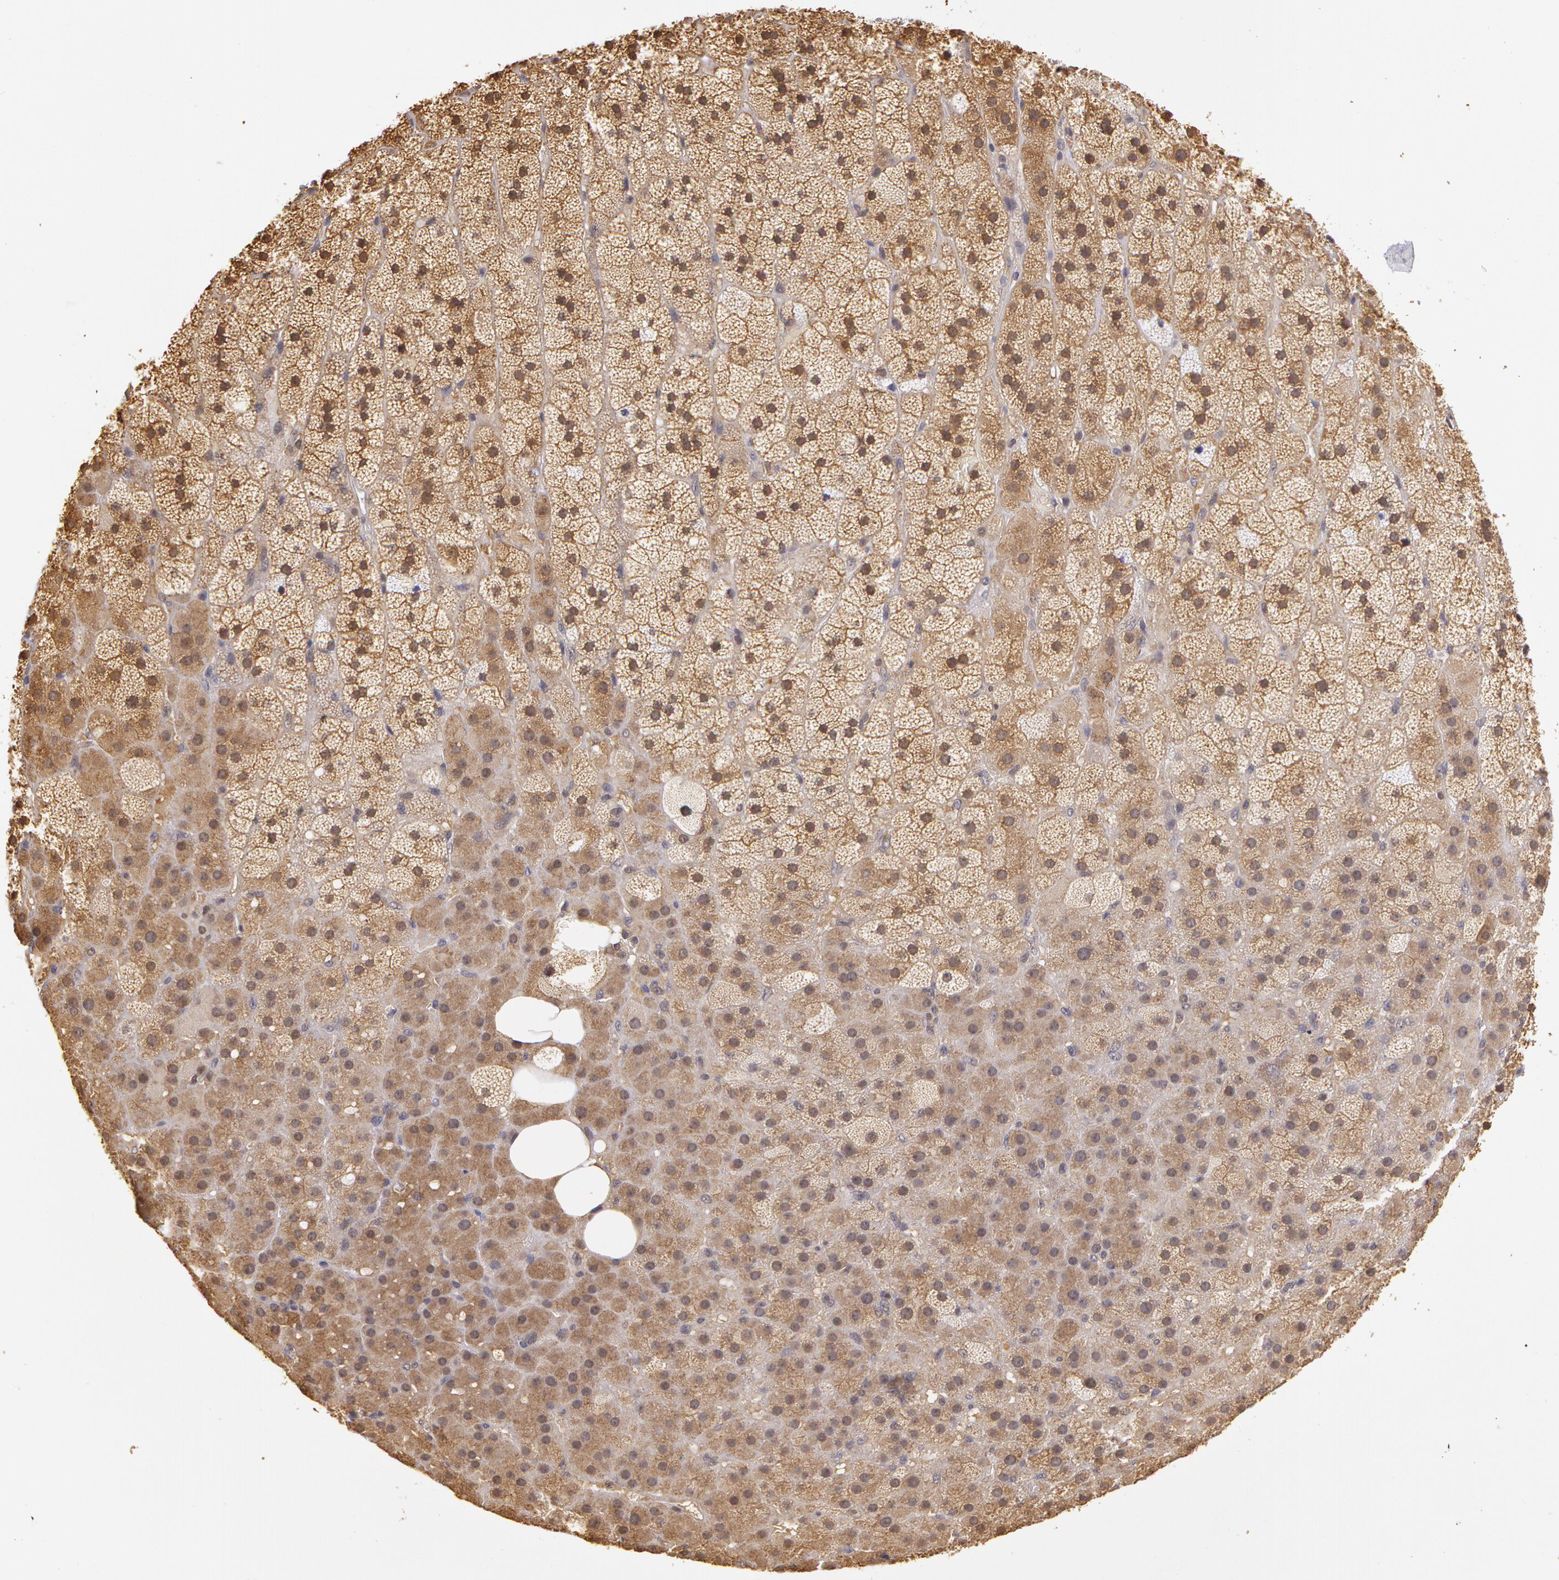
{"staining": {"intensity": "weak", "quantity": "25%-75%", "location": "cytoplasmic/membranous"}, "tissue": "adrenal gland", "cell_type": "Glandular cells", "image_type": "normal", "snomed": [{"axis": "morphology", "description": "Normal tissue, NOS"}, {"axis": "topography", "description": "Adrenal gland"}], "caption": "Adrenal gland stained with a brown dye shows weak cytoplasmic/membranous positive positivity in approximately 25%-75% of glandular cells.", "gene": "AHSA1", "patient": {"sex": "male", "age": 35}}